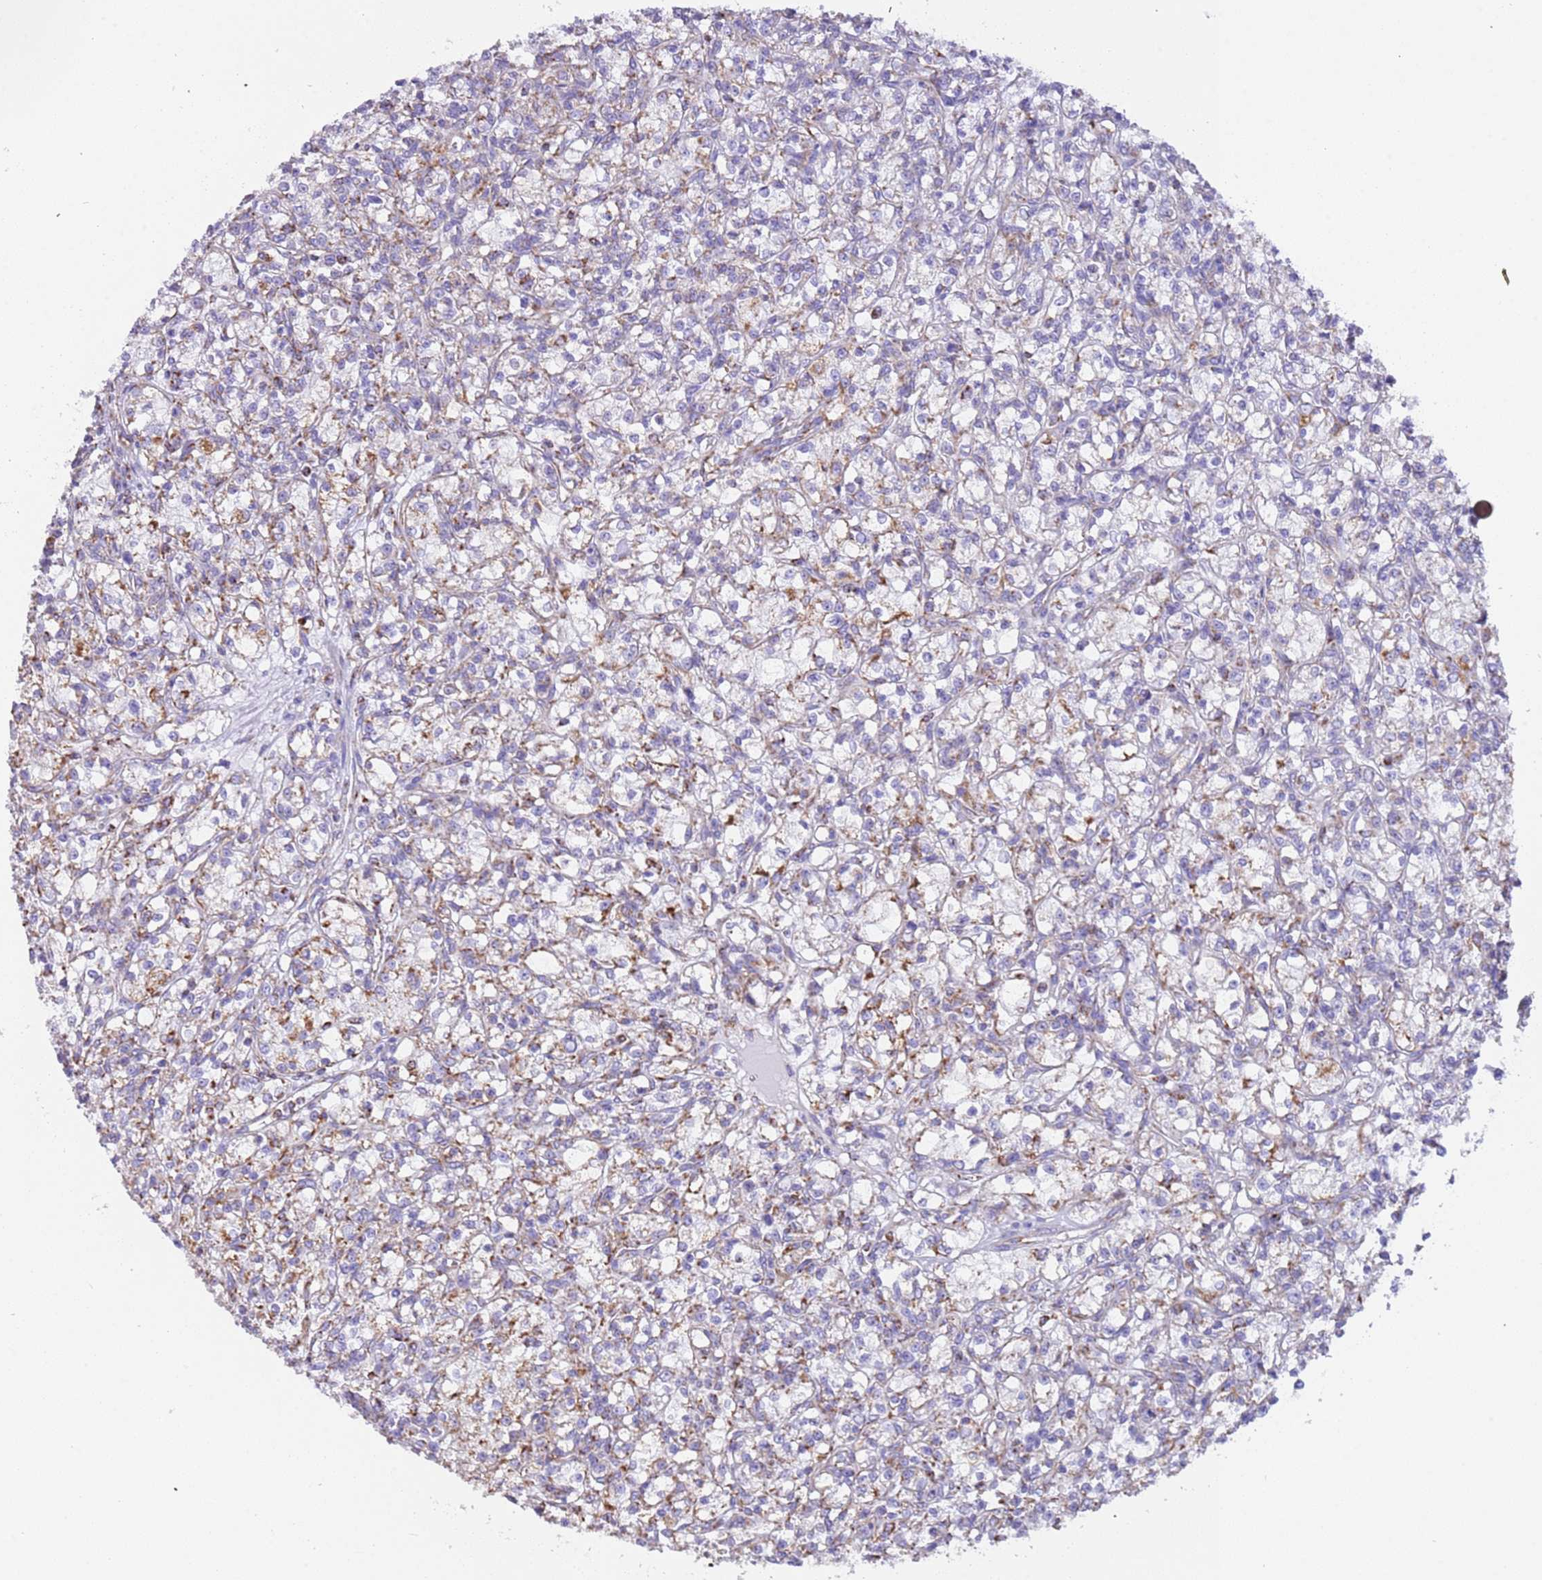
{"staining": {"intensity": "moderate", "quantity": "25%-75%", "location": "cytoplasmic/membranous"}, "tissue": "renal cancer", "cell_type": "Tumor cells", "image_type": "cancer", "snomed": [{"axis": "morphology", "description": "Adenocarcinoma, NOS"}, {"axis": "topography", "description": "Kidney"}], "caption": "Immunohistochemistry (IHC) of human renal adenocarcinoma exhibits medium levels of moderate cytoplasmic/membranous positivity in approximately 25%-75% of tumor cells. Nuclei are stained in blue.", "gene": "SUCLG2", "patient": {"sex": "female", "age": 59}}